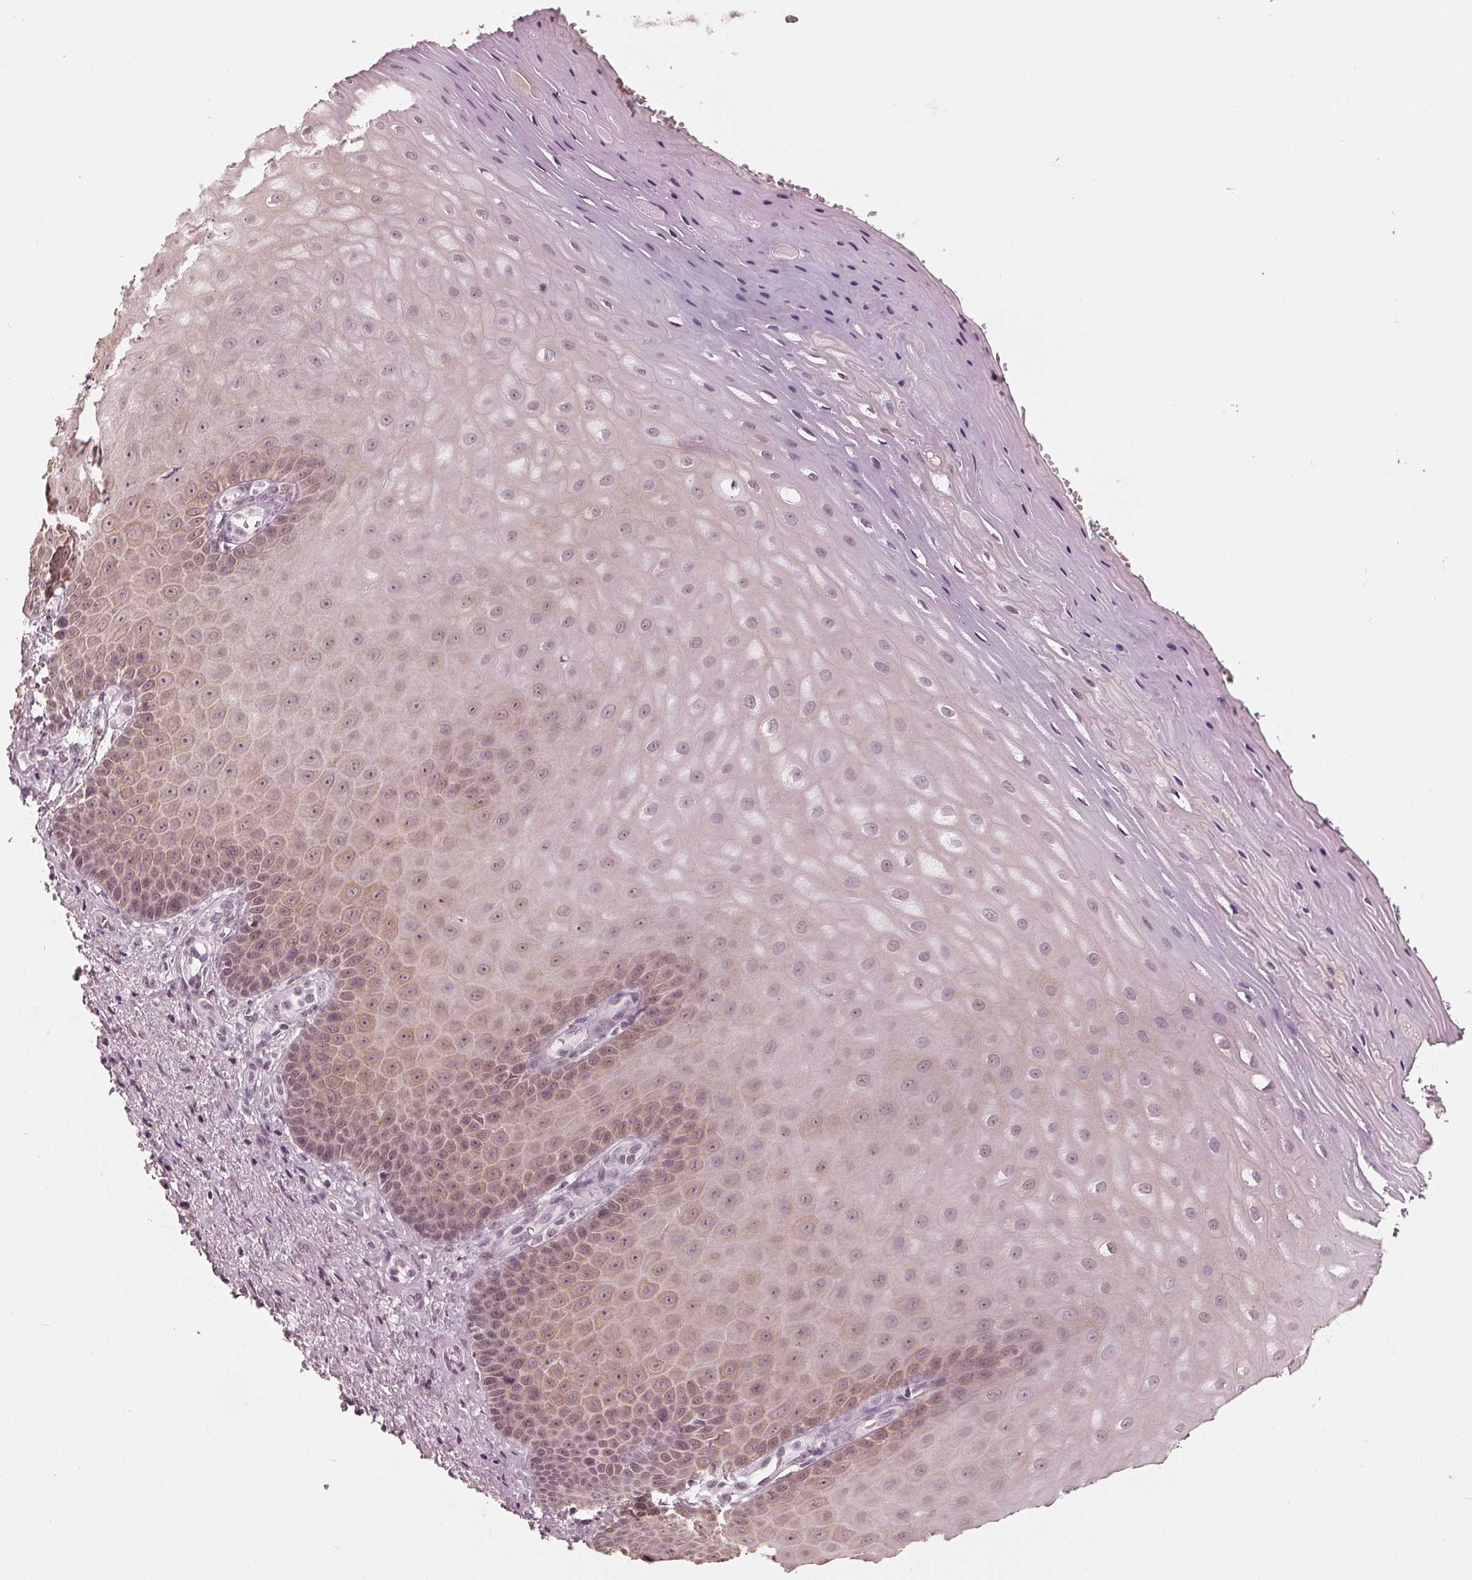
{"staining": {"intensity": "moderate", "quantity": "25%-75%", "location": "nuclear"}, "tissue": "vagina", "cell_type": "Squamous epithelial cells", "image_type": "normal", "snomed": [{"axis": "morphology", "description": "Normal tissue, NOS"}, {"axis": "topography", "description": "Vagina"}], "caption": "This image demonstrates IHC staining of benign human vagina, with medium moderate nuclear staining in about 25%-75% of squamous epithelial cells.", "gene": "DNMT3L", "patient": {"sex": "female", "age": 83}}